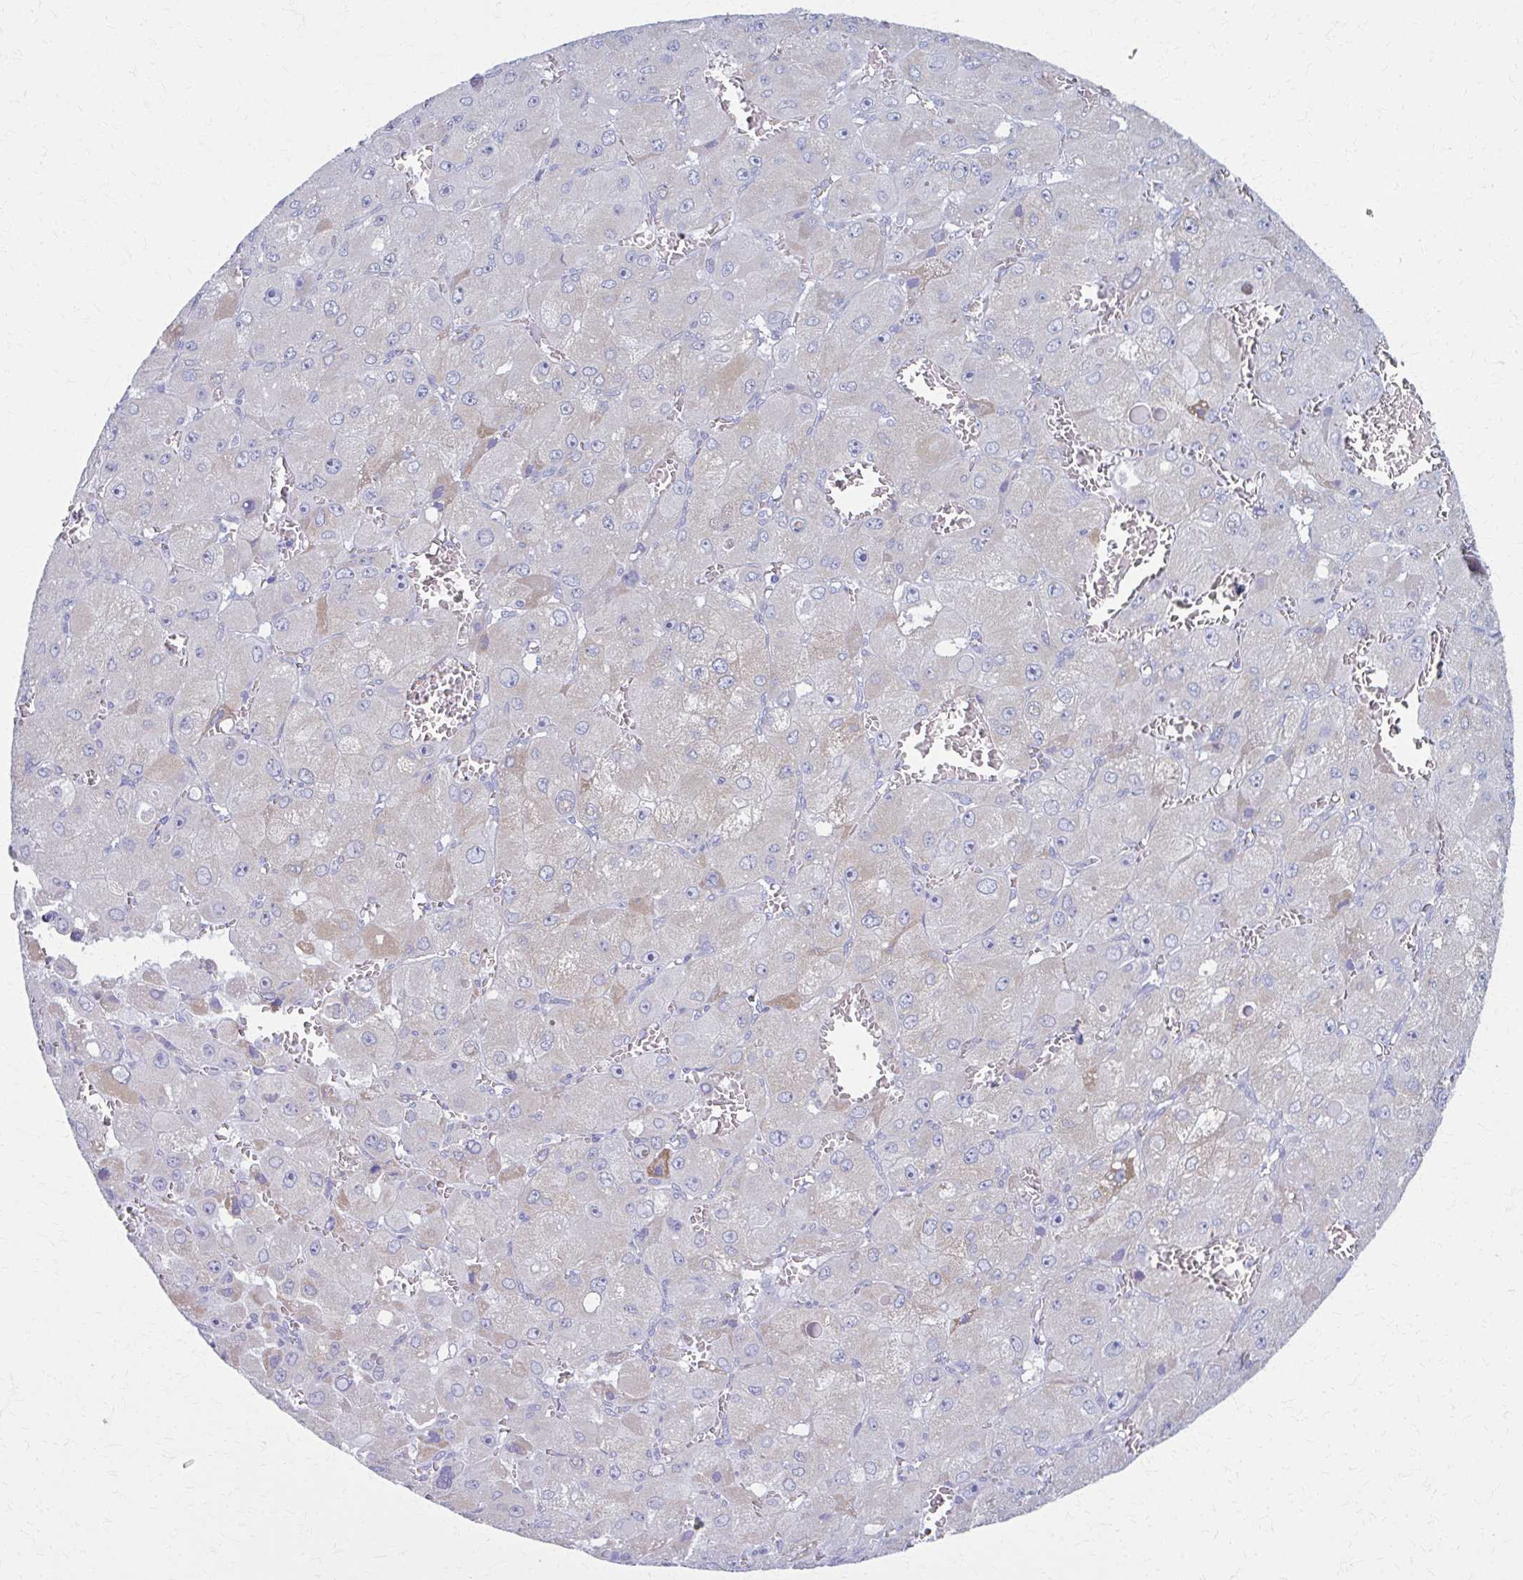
{"staining": {"intensity": "negative", "quantity": "none", "location": "none"}, "tissue": "liver cancer", "cell_type": "Tumor cells", "image_type": "cancer", "snomed": [{"axis": "morphology", "description": "Carcinoma, Hepatocellular, NOS"}, {"axis": "topography", "description": "Liver"}], "caption": "Immunohistochemistry micrograph of neoplastic tissue: human liver cancer stained with DAB (3,3'-diaminobenzidine) reveals no significant protein staining in tumor cells.", "gene": "SPATS2L", "patient": {"sex": "male", "age": 27}}